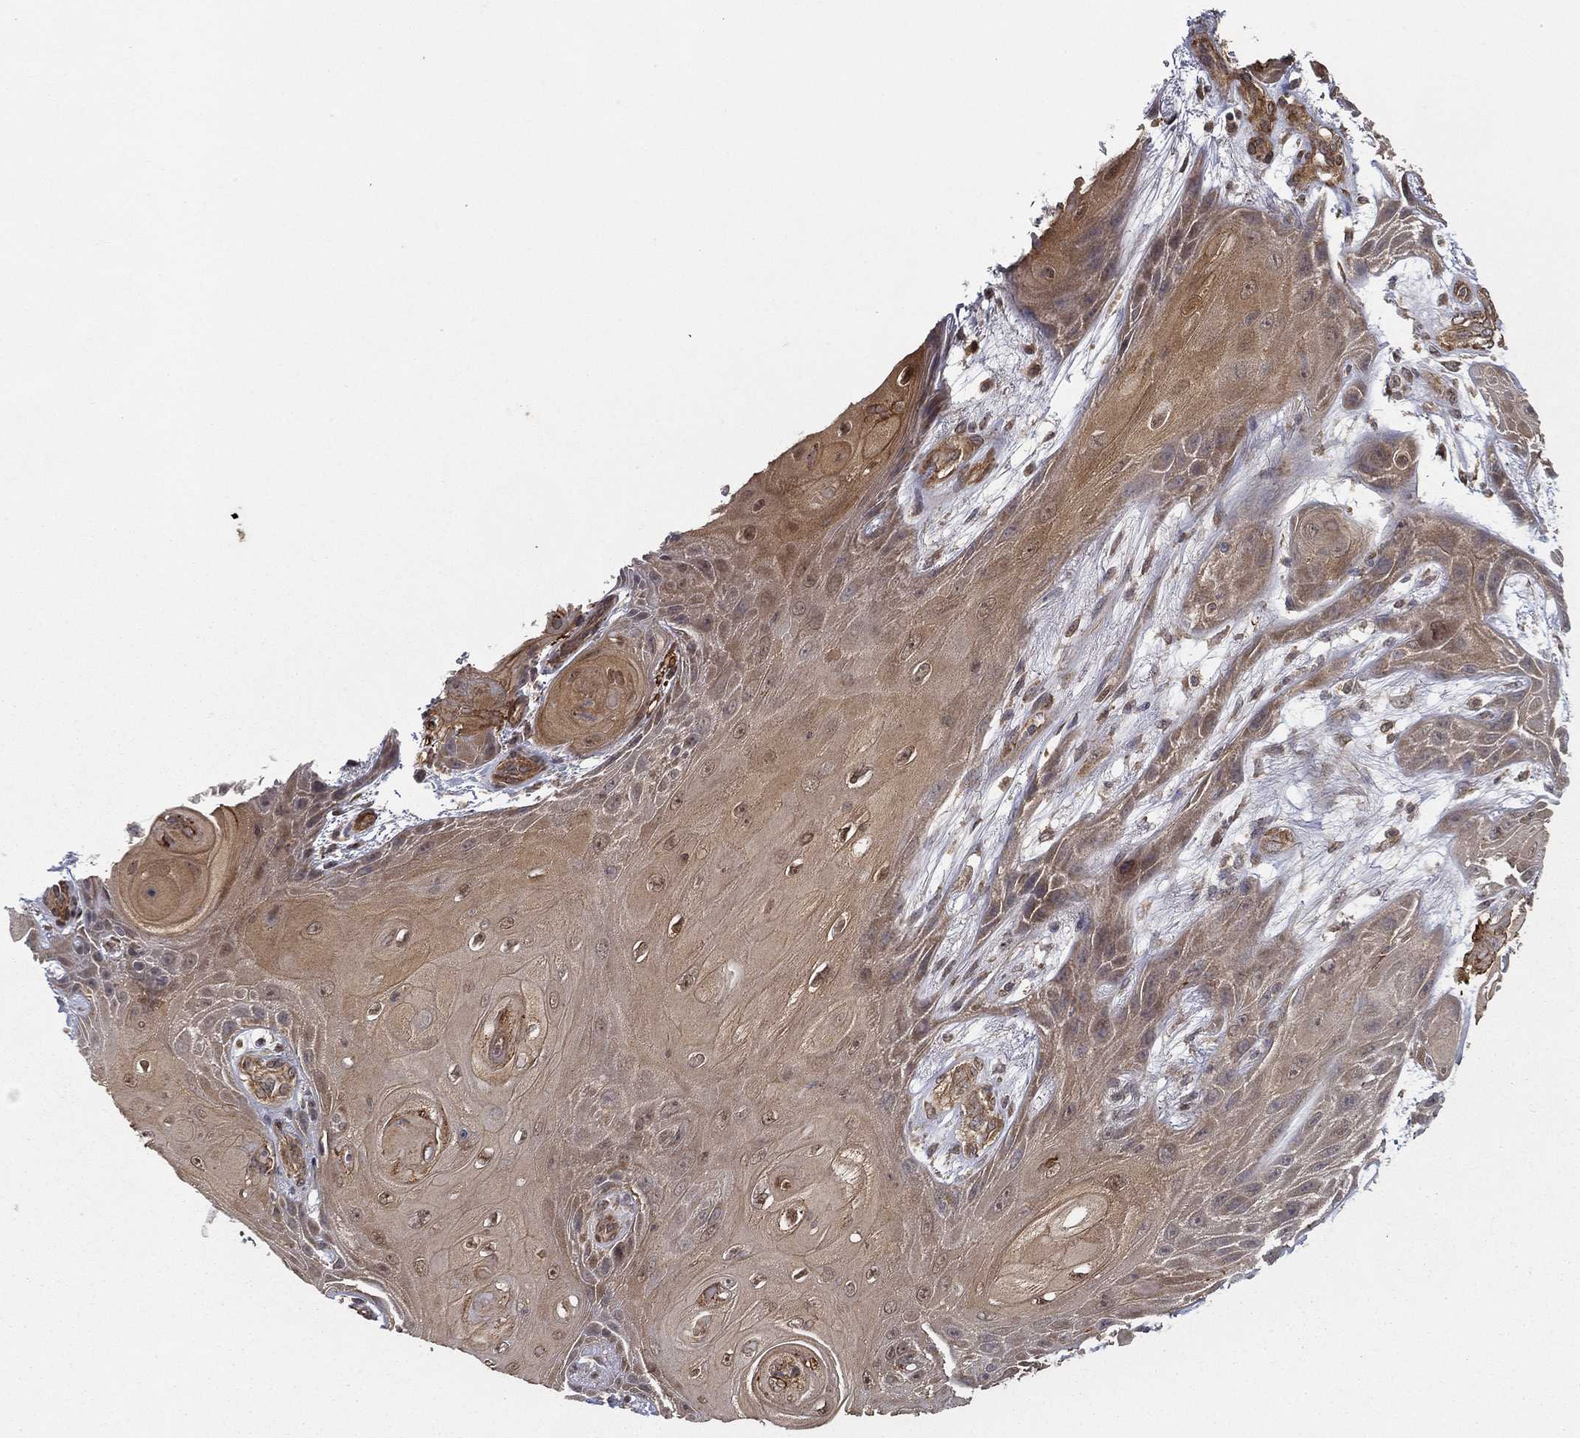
{"staining": {"intensity": "moderate", "quantity": "<25%", "location": "cytoplasmic/membranous"}, "tissue": "skin cancer", "cell_type": "Tumor cells", "image_type": "cancer", "snomed": [{"axis": "morphology", "description": "Squamous cell carcinoma, NOS"}, {"axis": "topography", "description": "Skin"}], "caption": "Skin squamous cell carcinoma stained for a protein reveals moderate cytoplasmic/membranous positivity in tumor cells.", "gene": "UACA", "patient": {"sex": "male", "age": 62}}